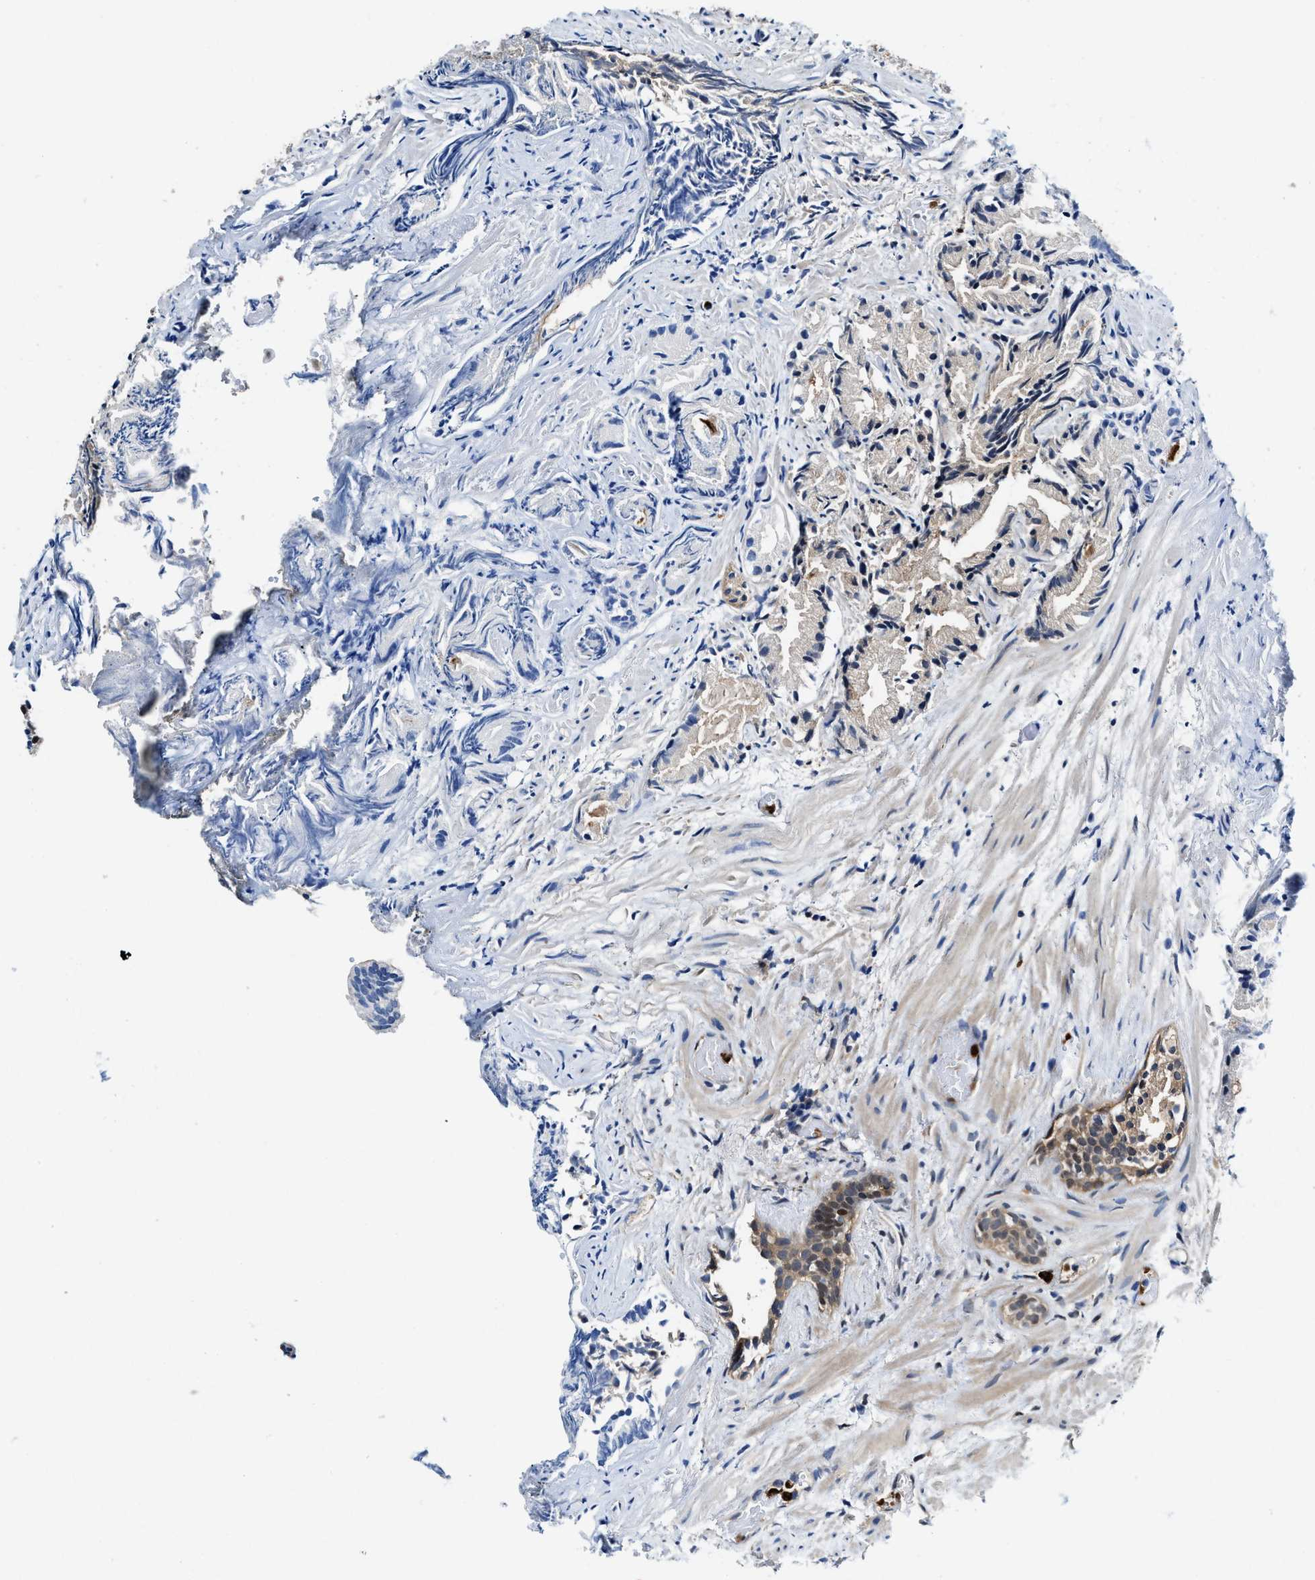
{"staining": {"intensity": "moderate", "quantity": "<25%", "location": "cytoplasmic/membranous,nuclear"}, "tissue": "prostate cancer", "cell_type": "Tumor cells", "image_type": "cancer", "snomed": [{"axis": "morphology", "description": "Adenocarcinoma, Low grade"}, {"axis": "topography", "description": "Prostate"}], "caption": "Tumor cells show low levels of moderate cytoplasmic/membranous and nuclear expression in approximately <25% of cells in prostate cancer (adenocarcinoma (low-grade)).", "gene": "LTA4H", "patient": {"sex": "male", "age": 89}}